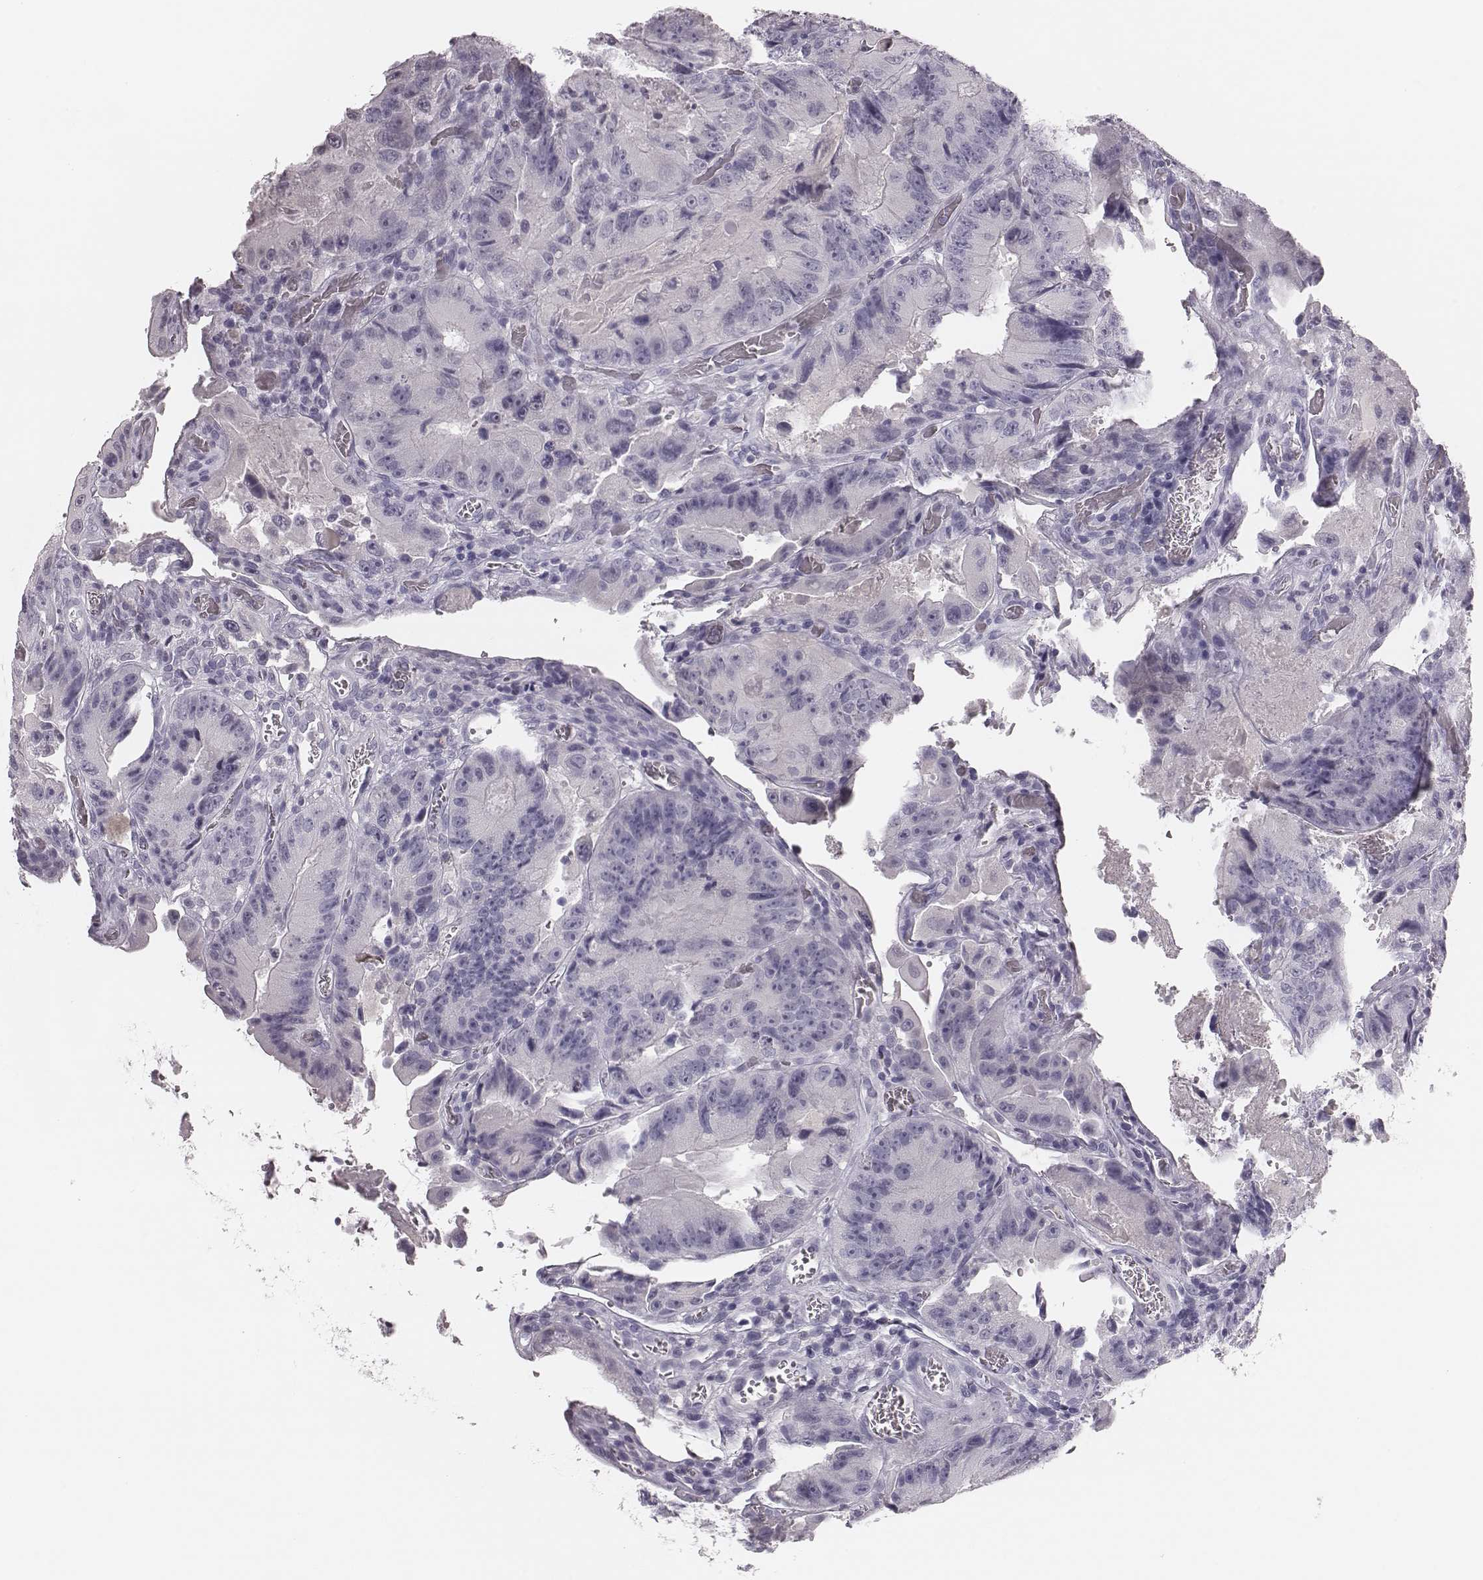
{"staining": {"intensity": "negative", "quantity": "none", "location": "none"}, "tissue": "colorectal cancer", "cell_type": "Tumor cells", "image_type": "cancer", "snomed": [{"axis": "morphology", "description": "Adenocarcinoma, NOS"}, {"axis": "topography", "description": "Colon"}], "caption": "Colorectal cancer was stained to show a protein in brown. There is no significant positivity in tumor cells.", "gene": "CSH1", "patient": {"sex": "female", "age": 86}}